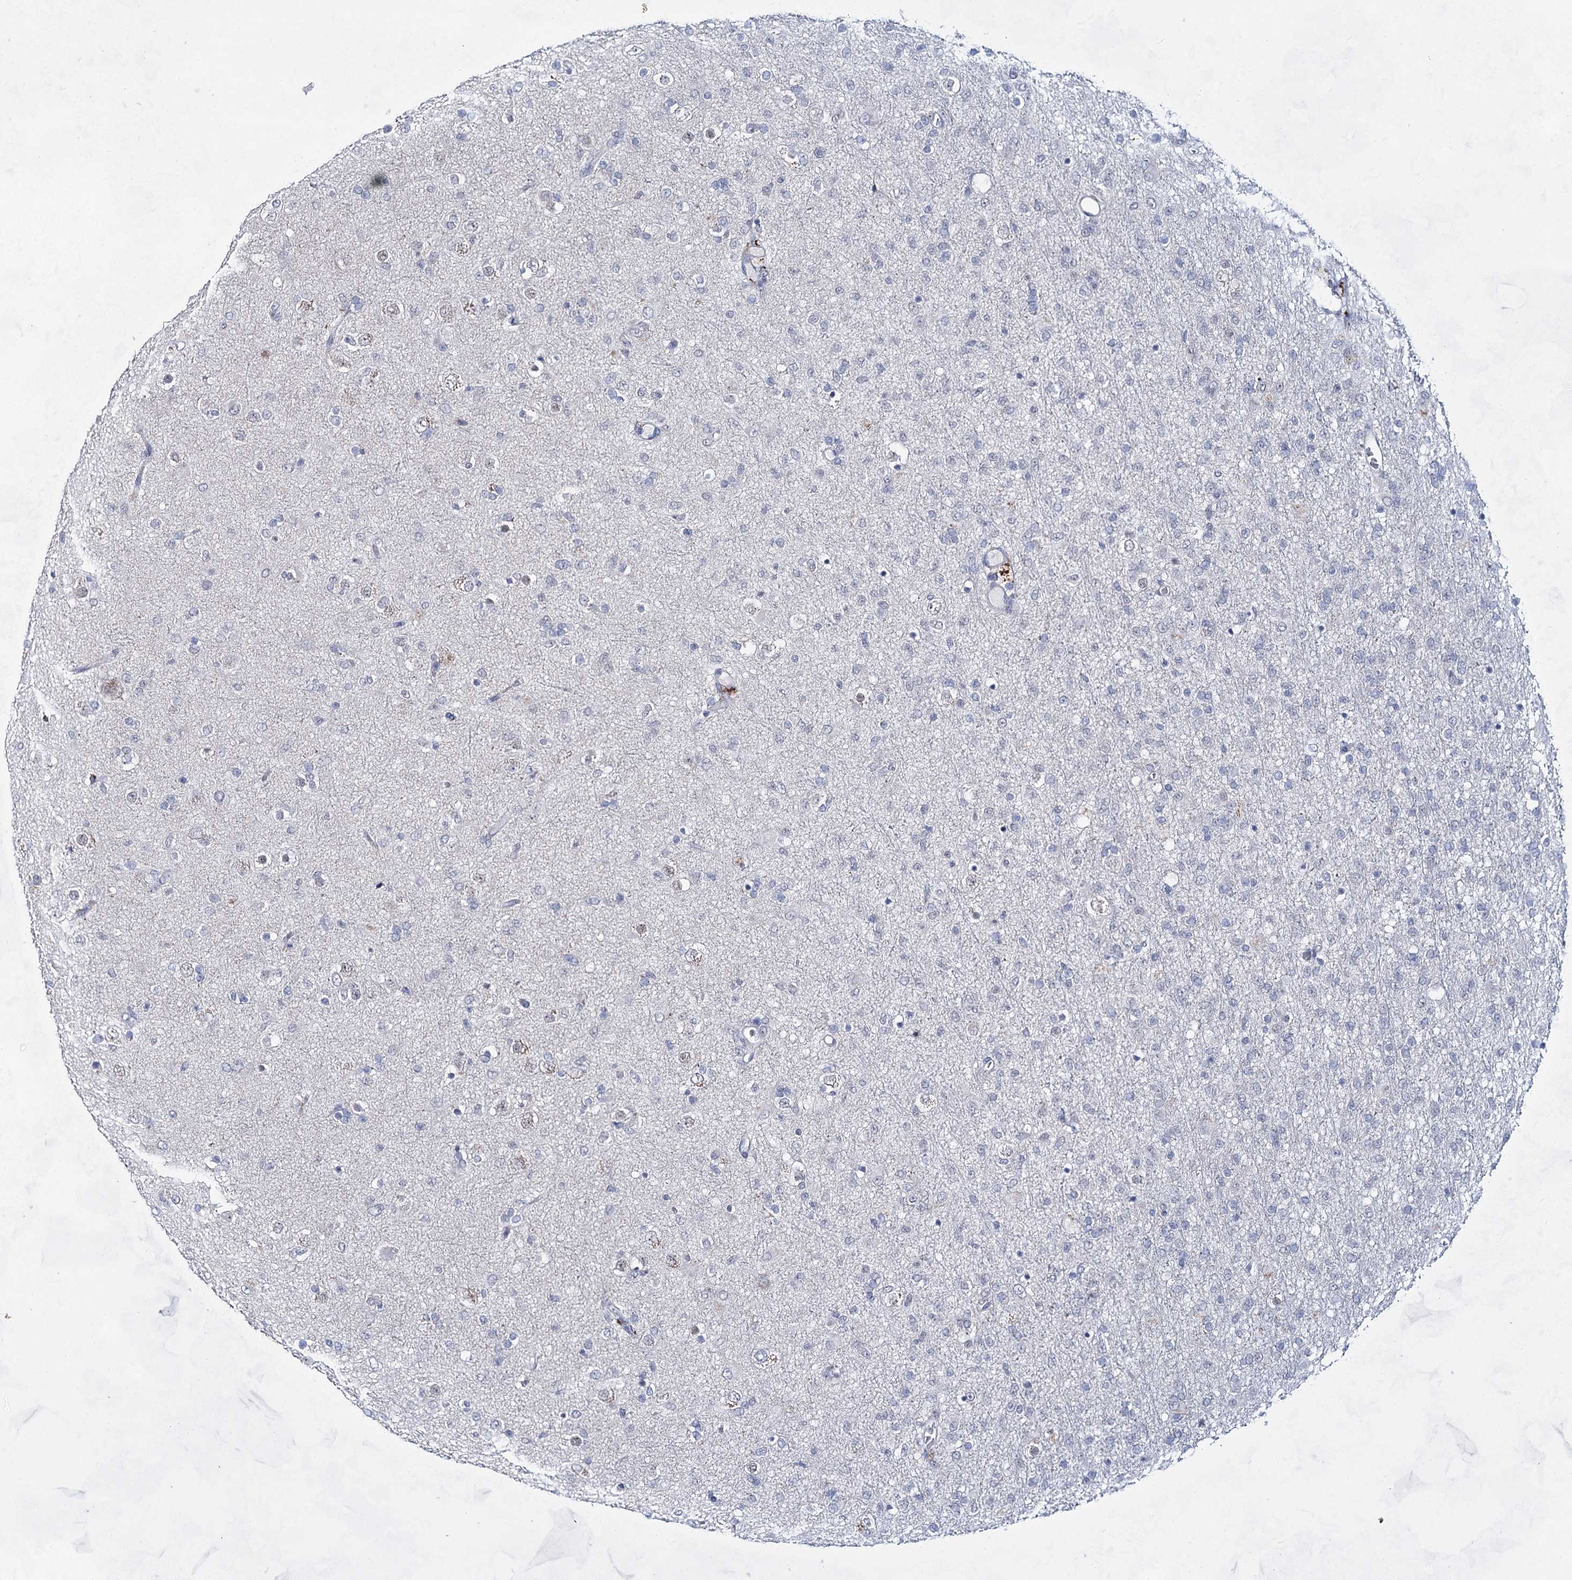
{"staining": {"intensity": "negative", "quantity": "none", "location": "none"}, "tissue": "glioma", "cell_type": "Tumor cells", "image_type": "cancer", "snomed": [{"axis": "morphology", "description": "Glioma, malignant, Low grade"}, {"axis": "topography", "description": "Brain"}], "caption": "The micrograph shows no significant staining in tumor cells of glioma.", "gene": "BPHL", "patient": {"sex": "male", "age": 65}}